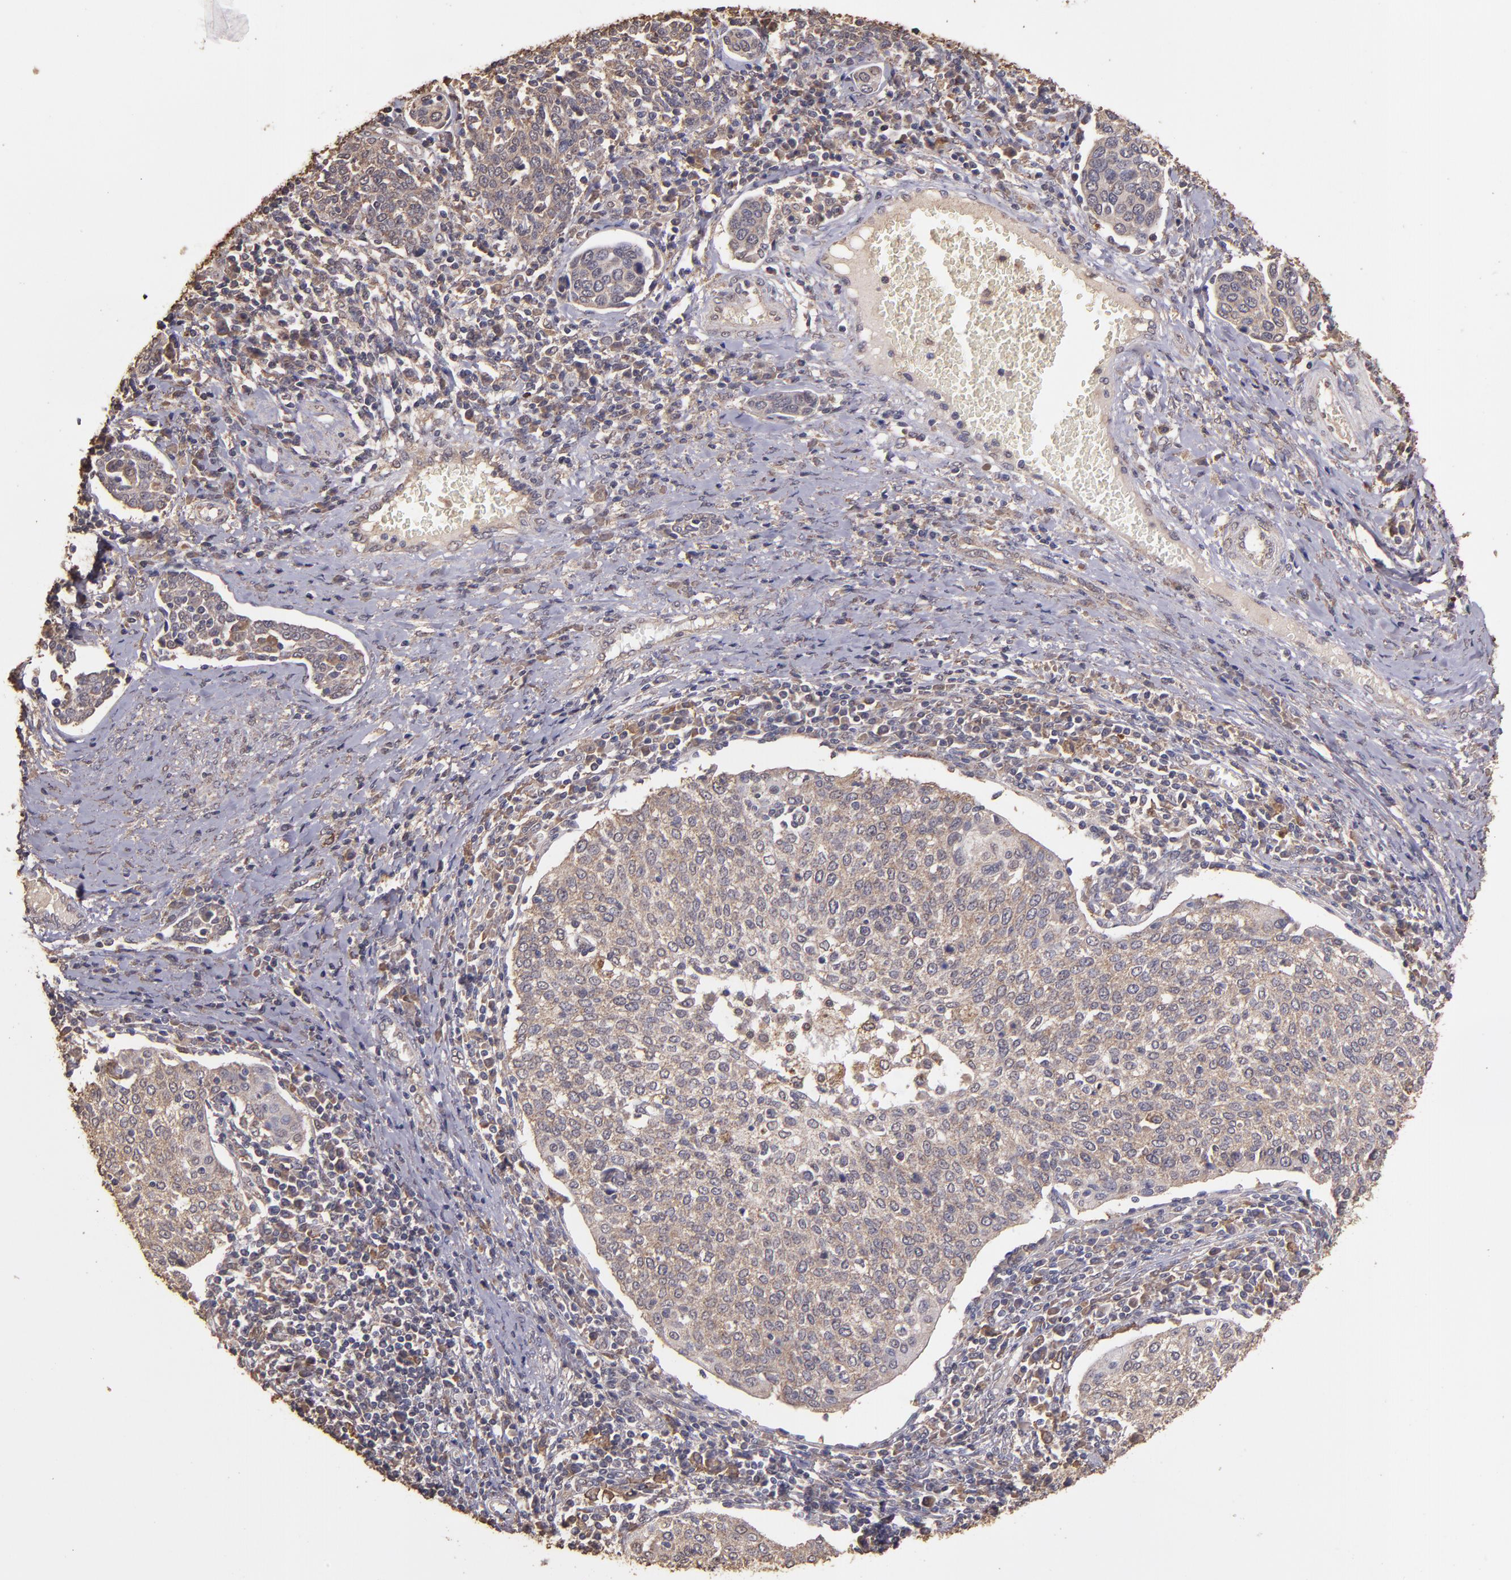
{"staining": {"intensity": "weak", "quantity": ">75%", "location": "cytoplasmic/membranous"}, "tissue": "cervical cancer", "cell_type": "Tumor cells", "image_type": "cancer", "snomed": [{"axis": "morphology", "description": "Squamous cell carcinoma, NOS"}, {"axis": "topography", "description": "Cervix"}], "caption": "Immunohistochemical staining of cervical cancer (squamous cell carcinoma) shows low levels of weak cytoplasmic/membranous expression in approximately >75% of tumor cells. The staining is performed using DAB (3,3'-diaminobenzidine) brown chromogen to label protein expression. The nuclei are counter-stained blue using hematoxylin.", "gene": "HECTD1", "patient": {"sex": "female", "age": 40}}